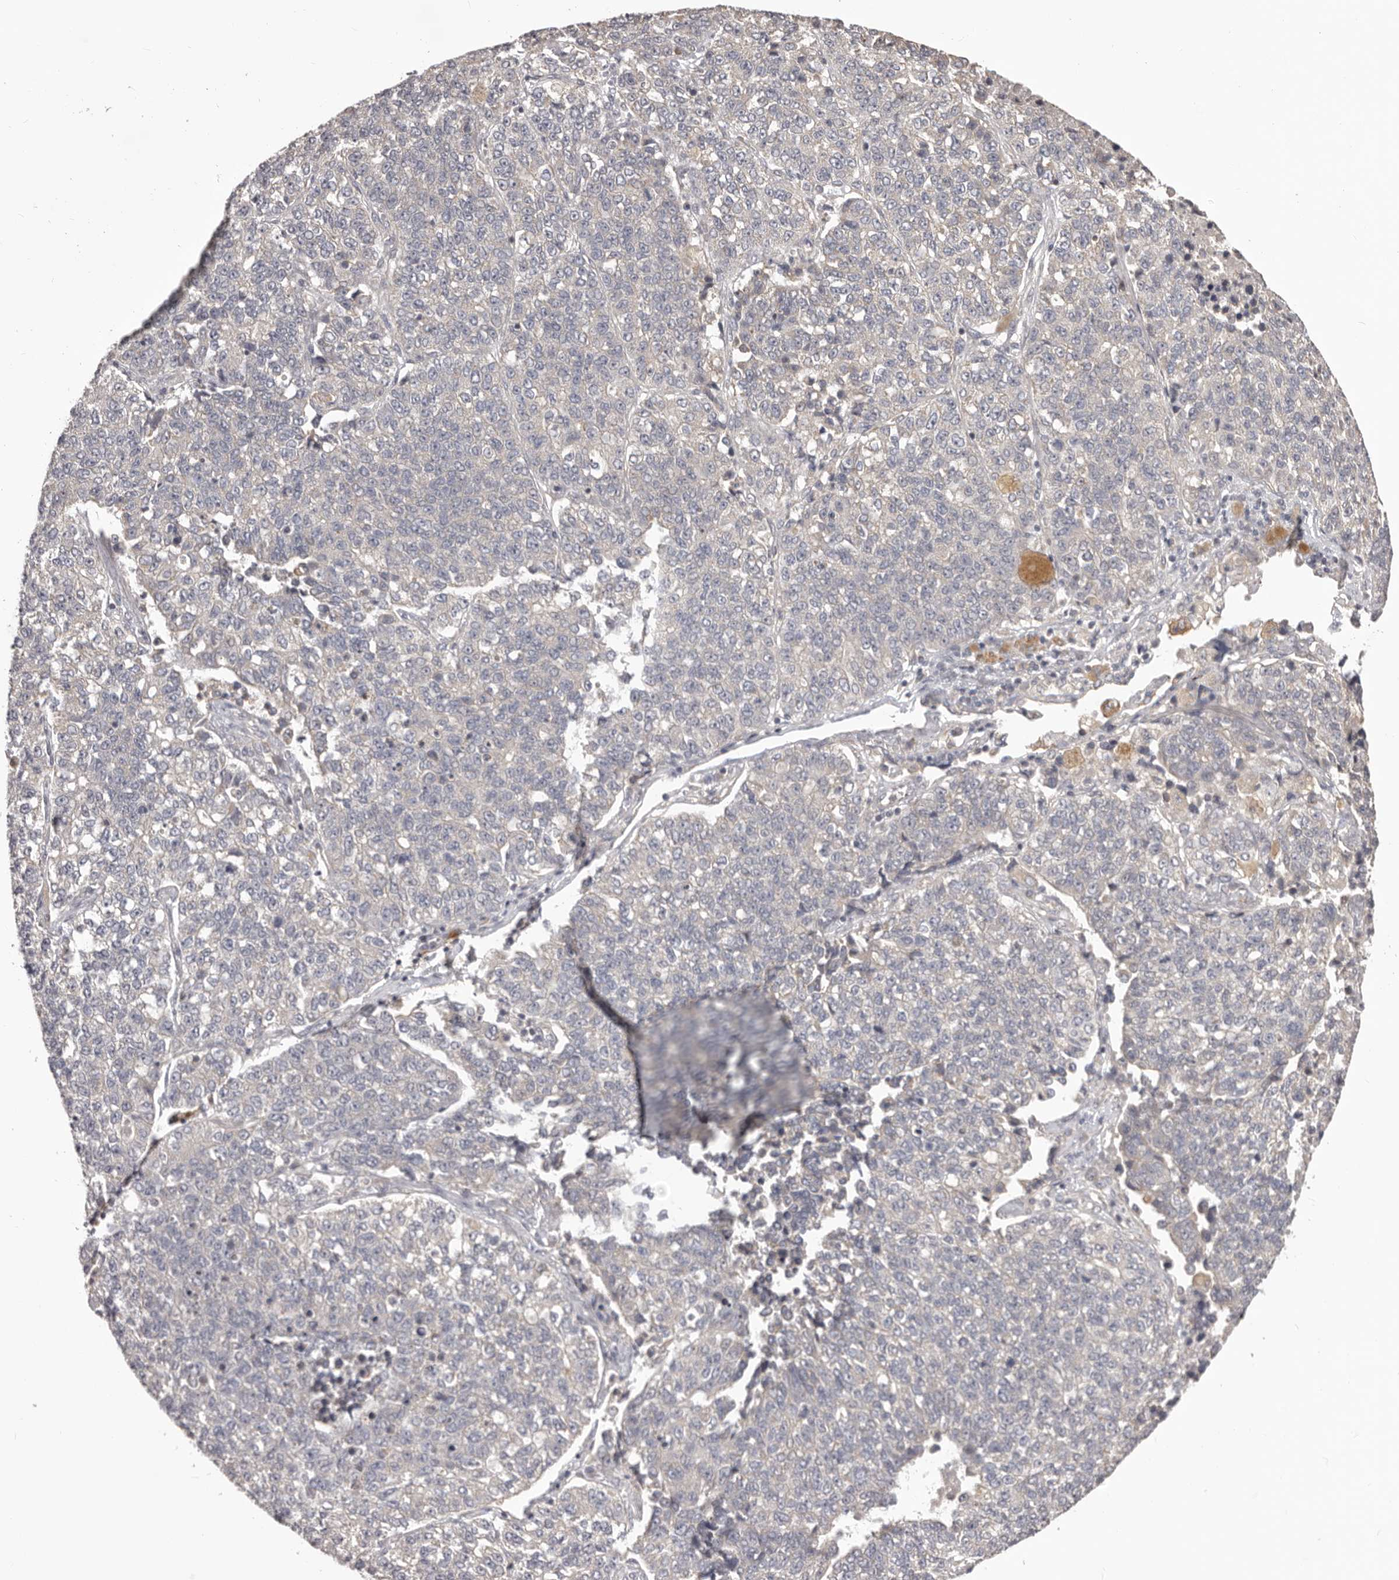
{"staining": {"intensity": "negative", "quantity": "none", "location": "none"}, "tissue": "lung cancer", "cell_type": "Tumor cells", "image_type": "cancer", "snomed": [{"axis": "morphology", "description": "Adenocarcinoma, NOS"}, {"axis": "topography", "description": "Lung"}], "caption": "This is an immunohistochemistry photomicrograph of lung cancer (adenocarcinoma). There is no positivity in tumor cells.", "gene": "HRH1", "patient": {"sex": "male", "age": 49}}